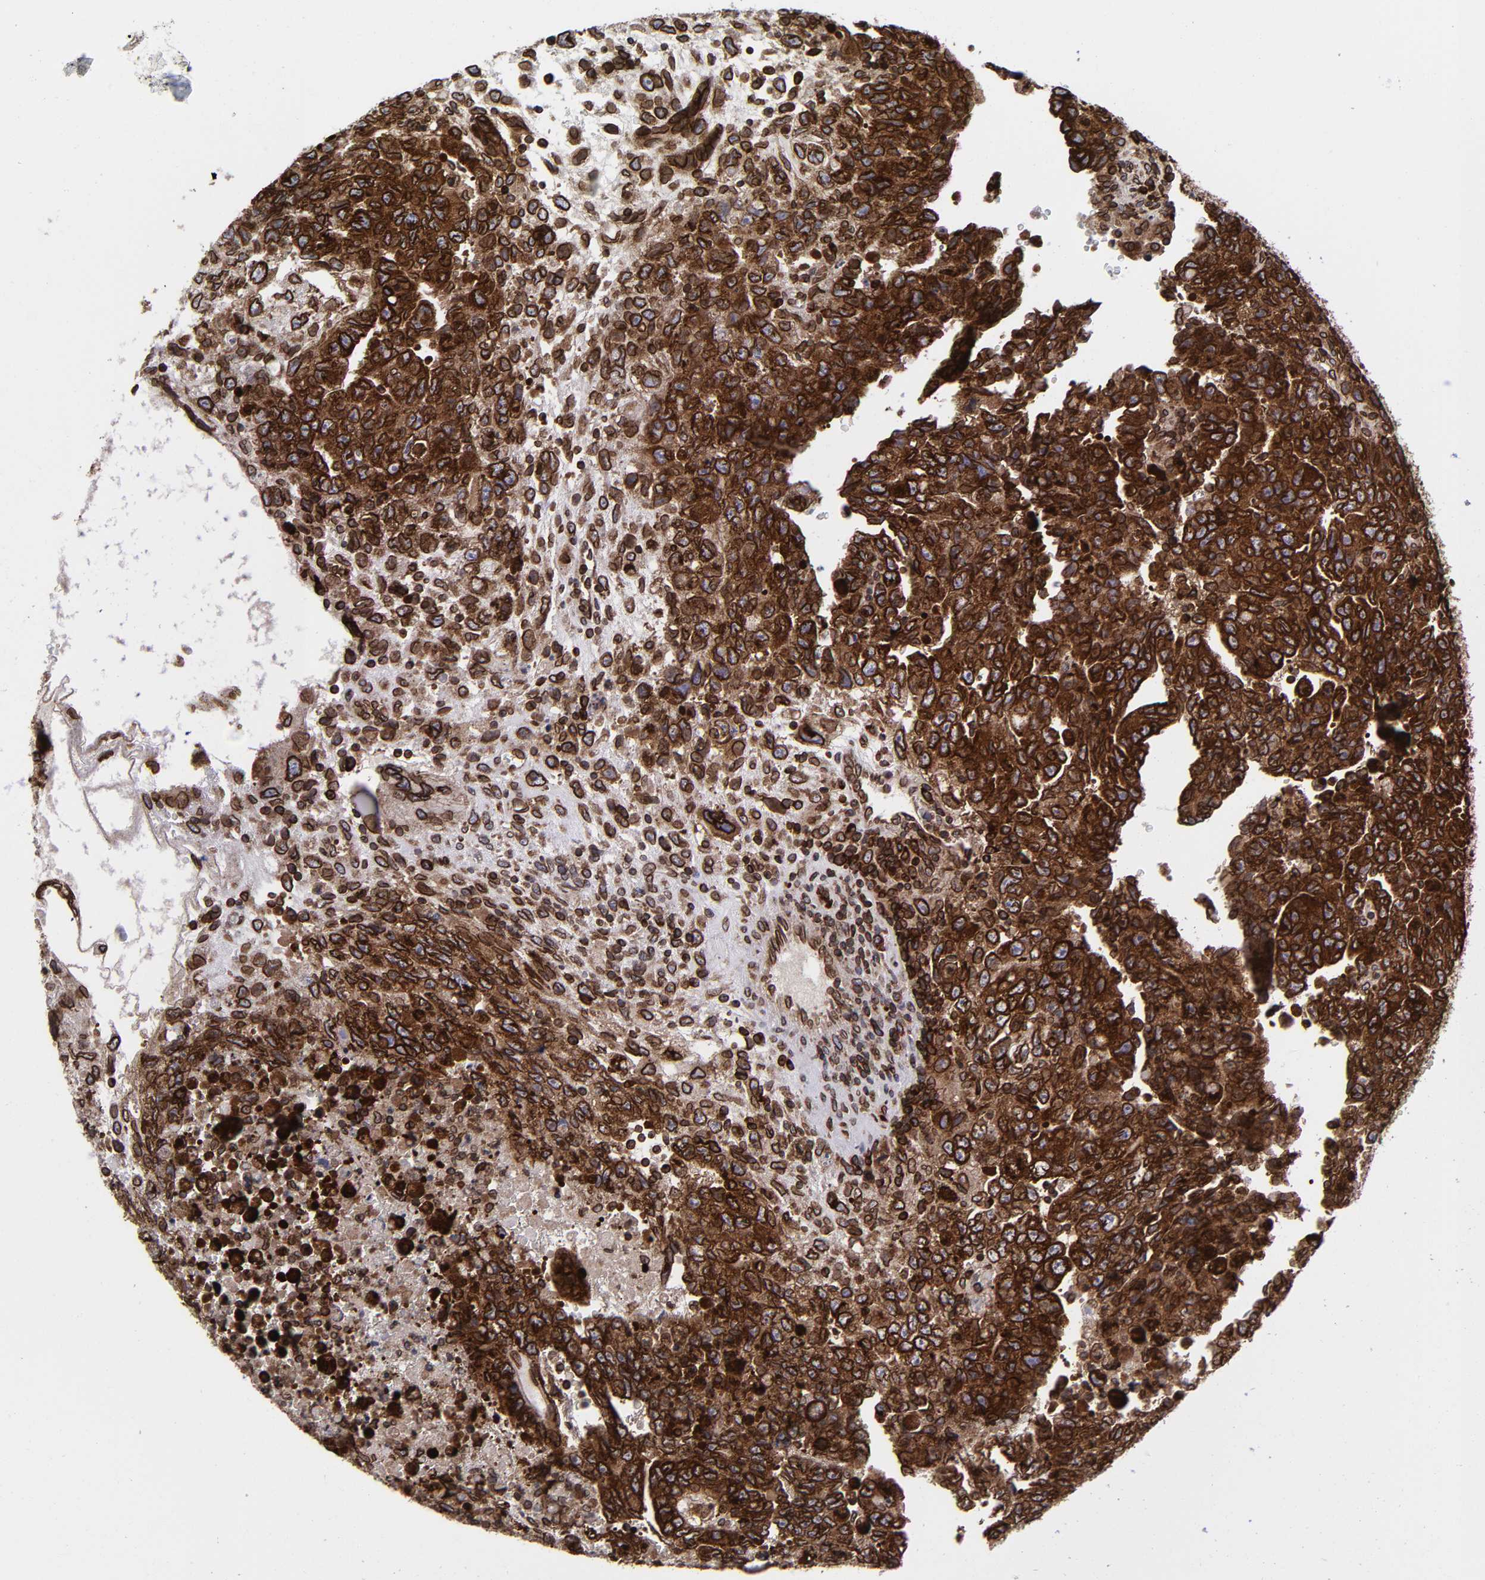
{"staining": {"intensity": "strong", "quantity": ">75%", "location": "cytoplasmic/membranous,nuclear"}, "tissue": "testis cancer", "cell_type": "Tumor cells", "image_type": "cancer", "snomed": [{"axis": "morphology", "description": "Carcinoma, Embryonal, NOS"}, {"axis": "topography", "description": "Testis"}], "caption": "DAB (3,3'-diaminobenzidine) immunohistochemical staining of human testis cancer exhibits strong cytoplasmic/membranous and nuclear protein staining in approximately >75% of tumor cells.", "gene": "RANGAP1", "patient": {"sex": "male", "age": 28}}